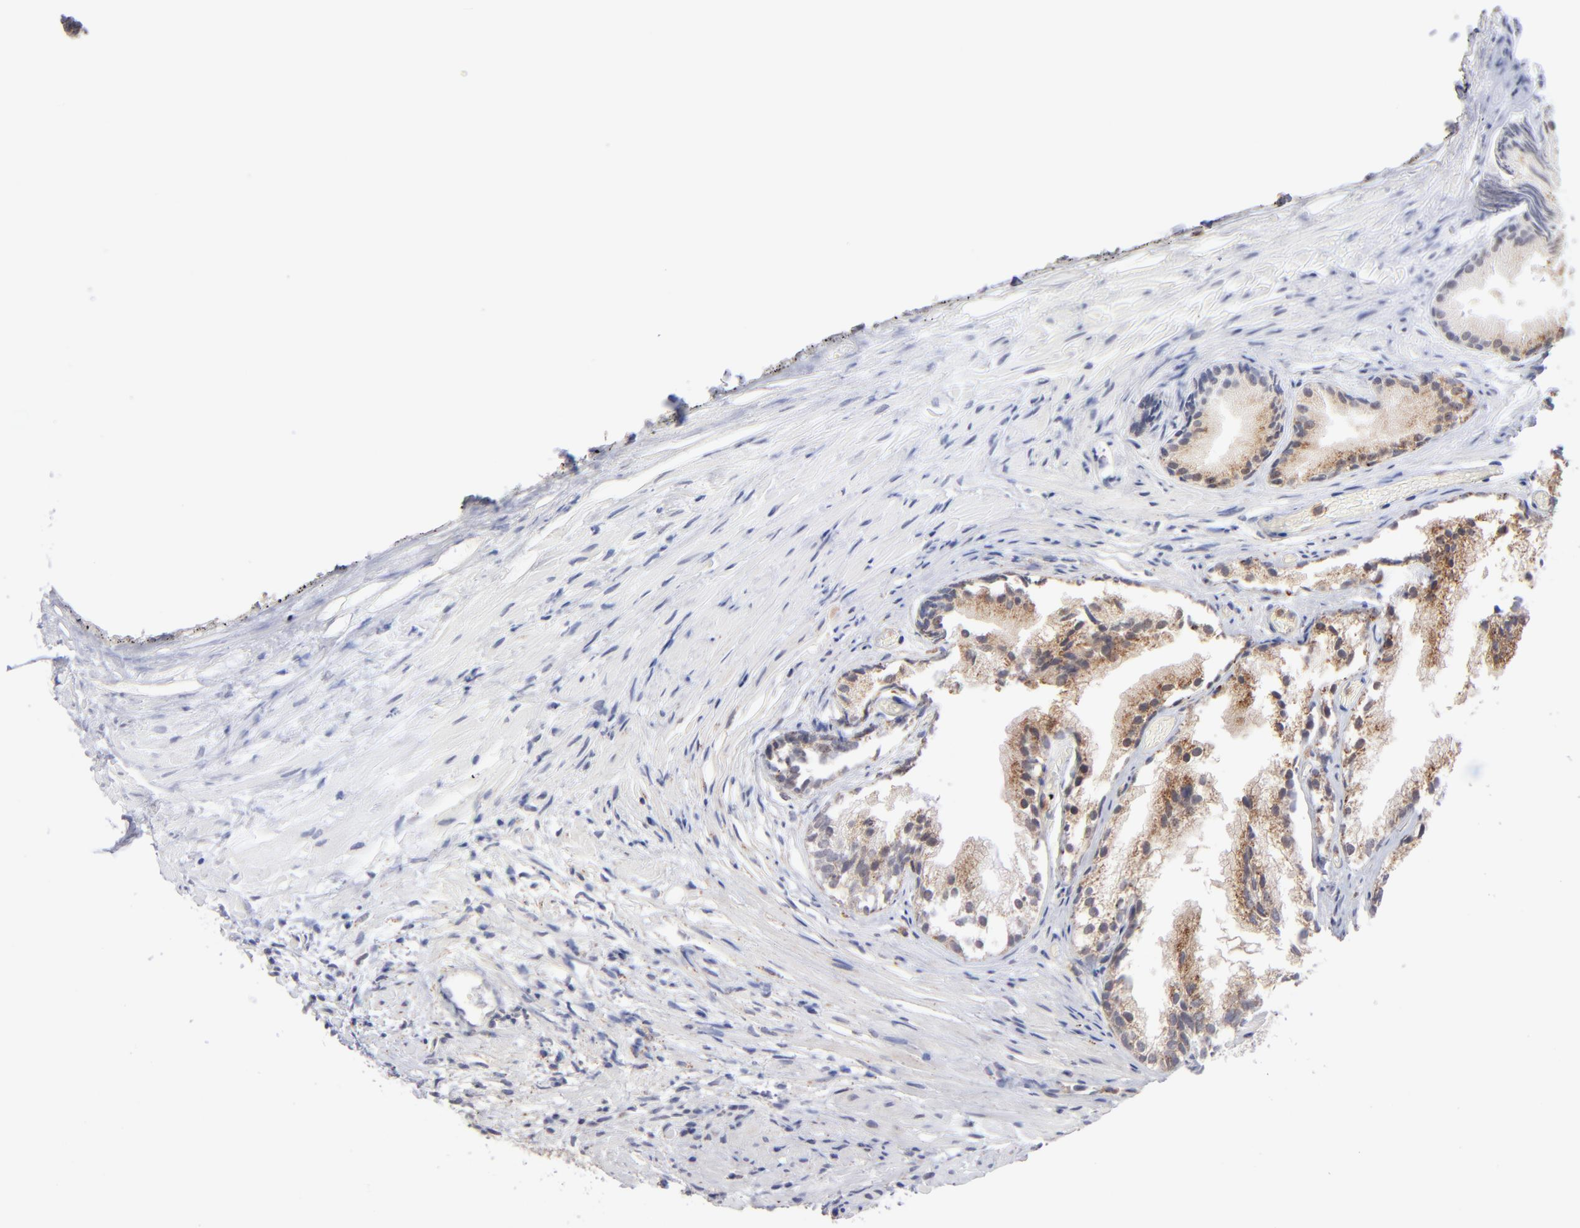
{"staining": {"intensity": "moderate", "quantity": ">75%", "location": "cytoplasmic/membranous"}, "tissue": "prostate", "cell_type": "Glandular cells", "image_type": "normal", "snomed": [{"axis": "morphology", "description": "Normal tissue, NOS"}, {"axis": "topography", "description": "Prostate"}], "caption": "Immunohistochemical staining of normal human prostate shows moderate cytoplasmic/membranous protein positivity in about >75% of glandular cells.", "gene": "RRAGA", "patient": {"sex": "male", "age": 76}}